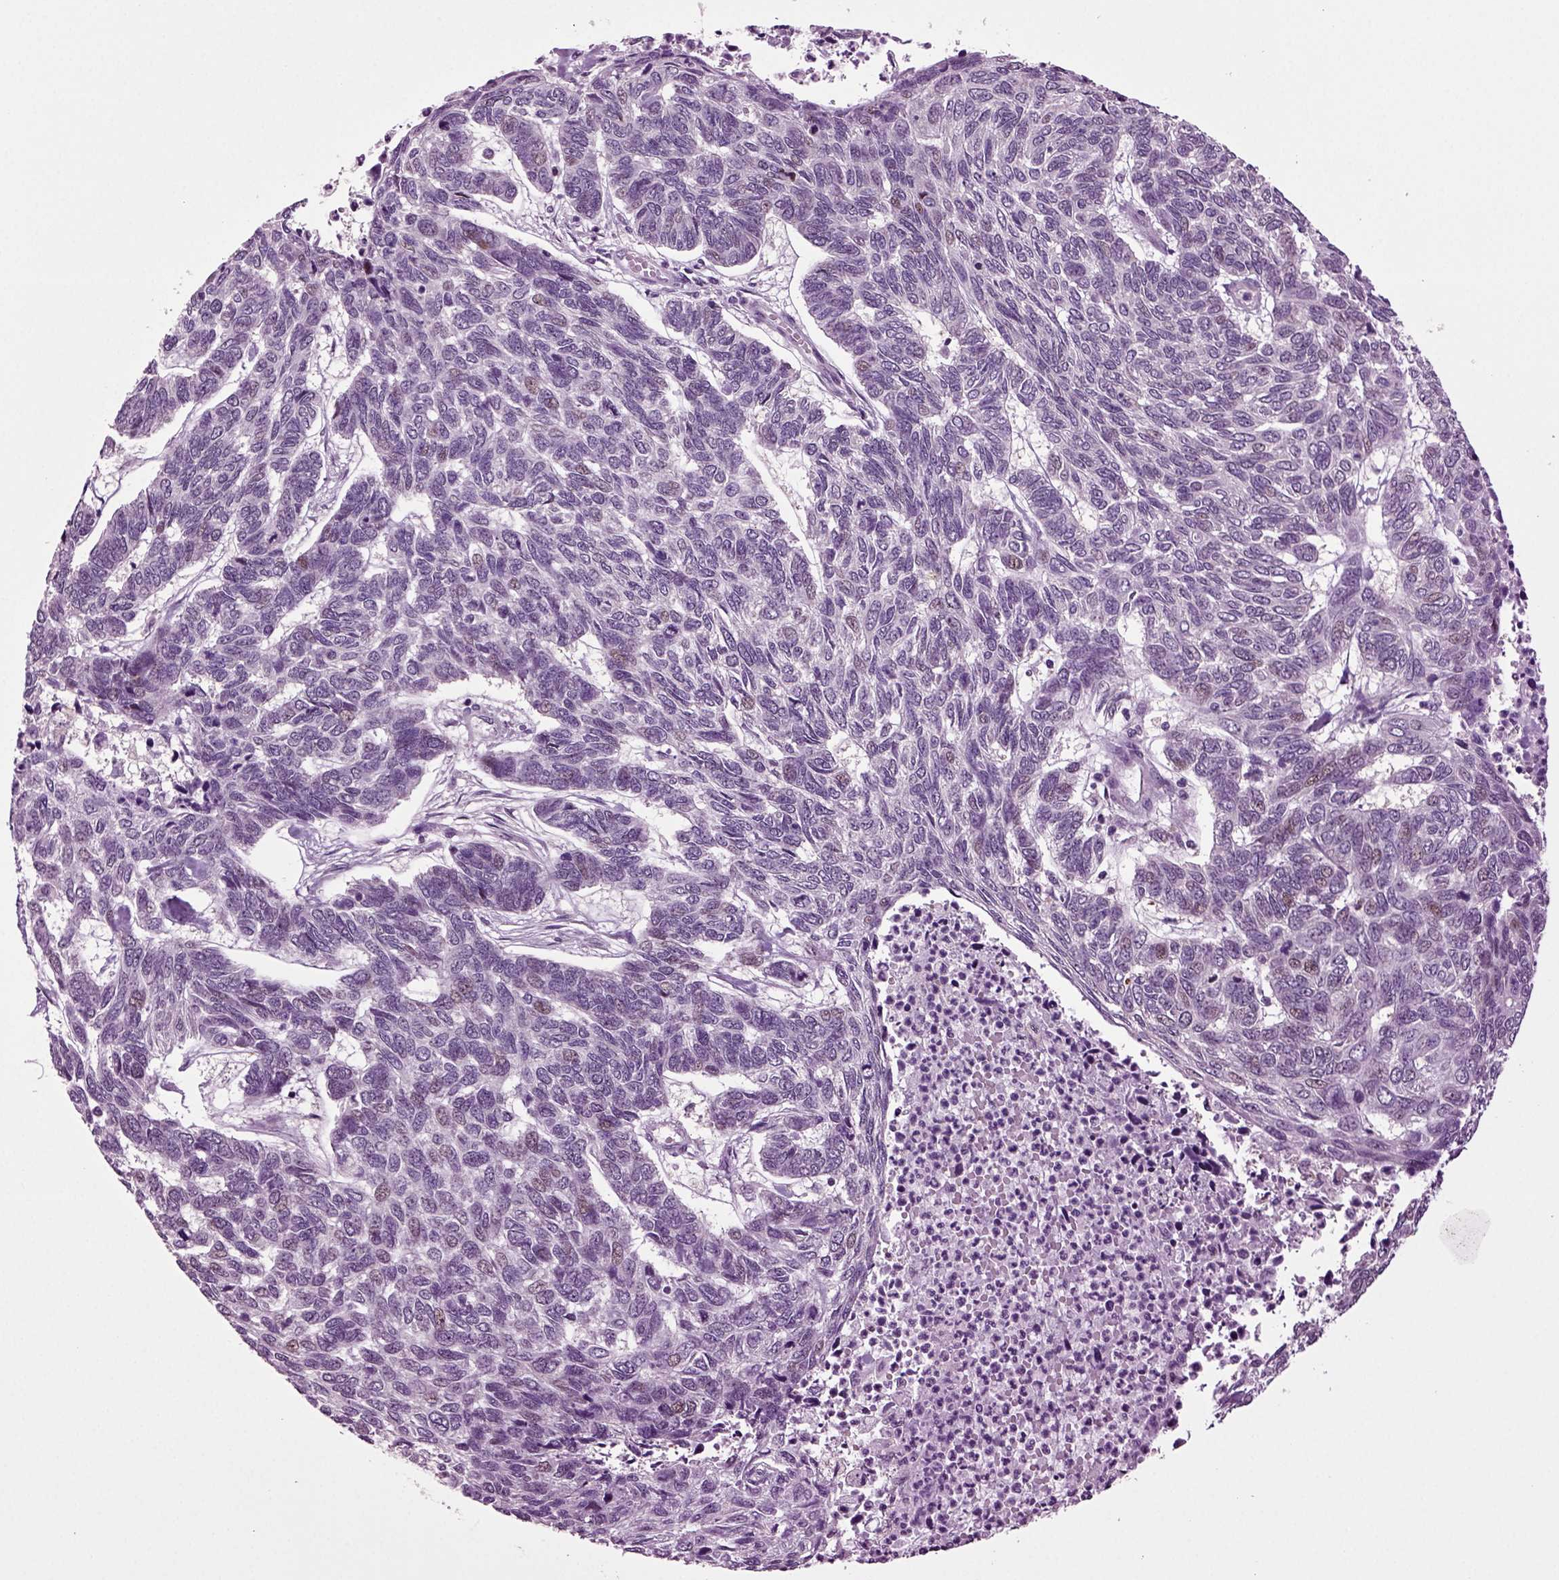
{"staining": {"intensity": "weak", "quantity": "<25%", "location": "nuclear"}, "tissue": "skin cancer", "cell_type": "Tumor cells", "image_type": "cancer", "snomed": [{"axis": "morphology", "description": "Basal cell carcinoma"}, {"axis": "topography", "description": "Skin"}], "caption": "Tumor cells show no significant staining in basal cell carcinoma (skin). (DAB (3,3'-diaminobenzidine) IHC, high magnification).", "gene": "PLCH2", "patient": {"sex": "female", "age": 65}}